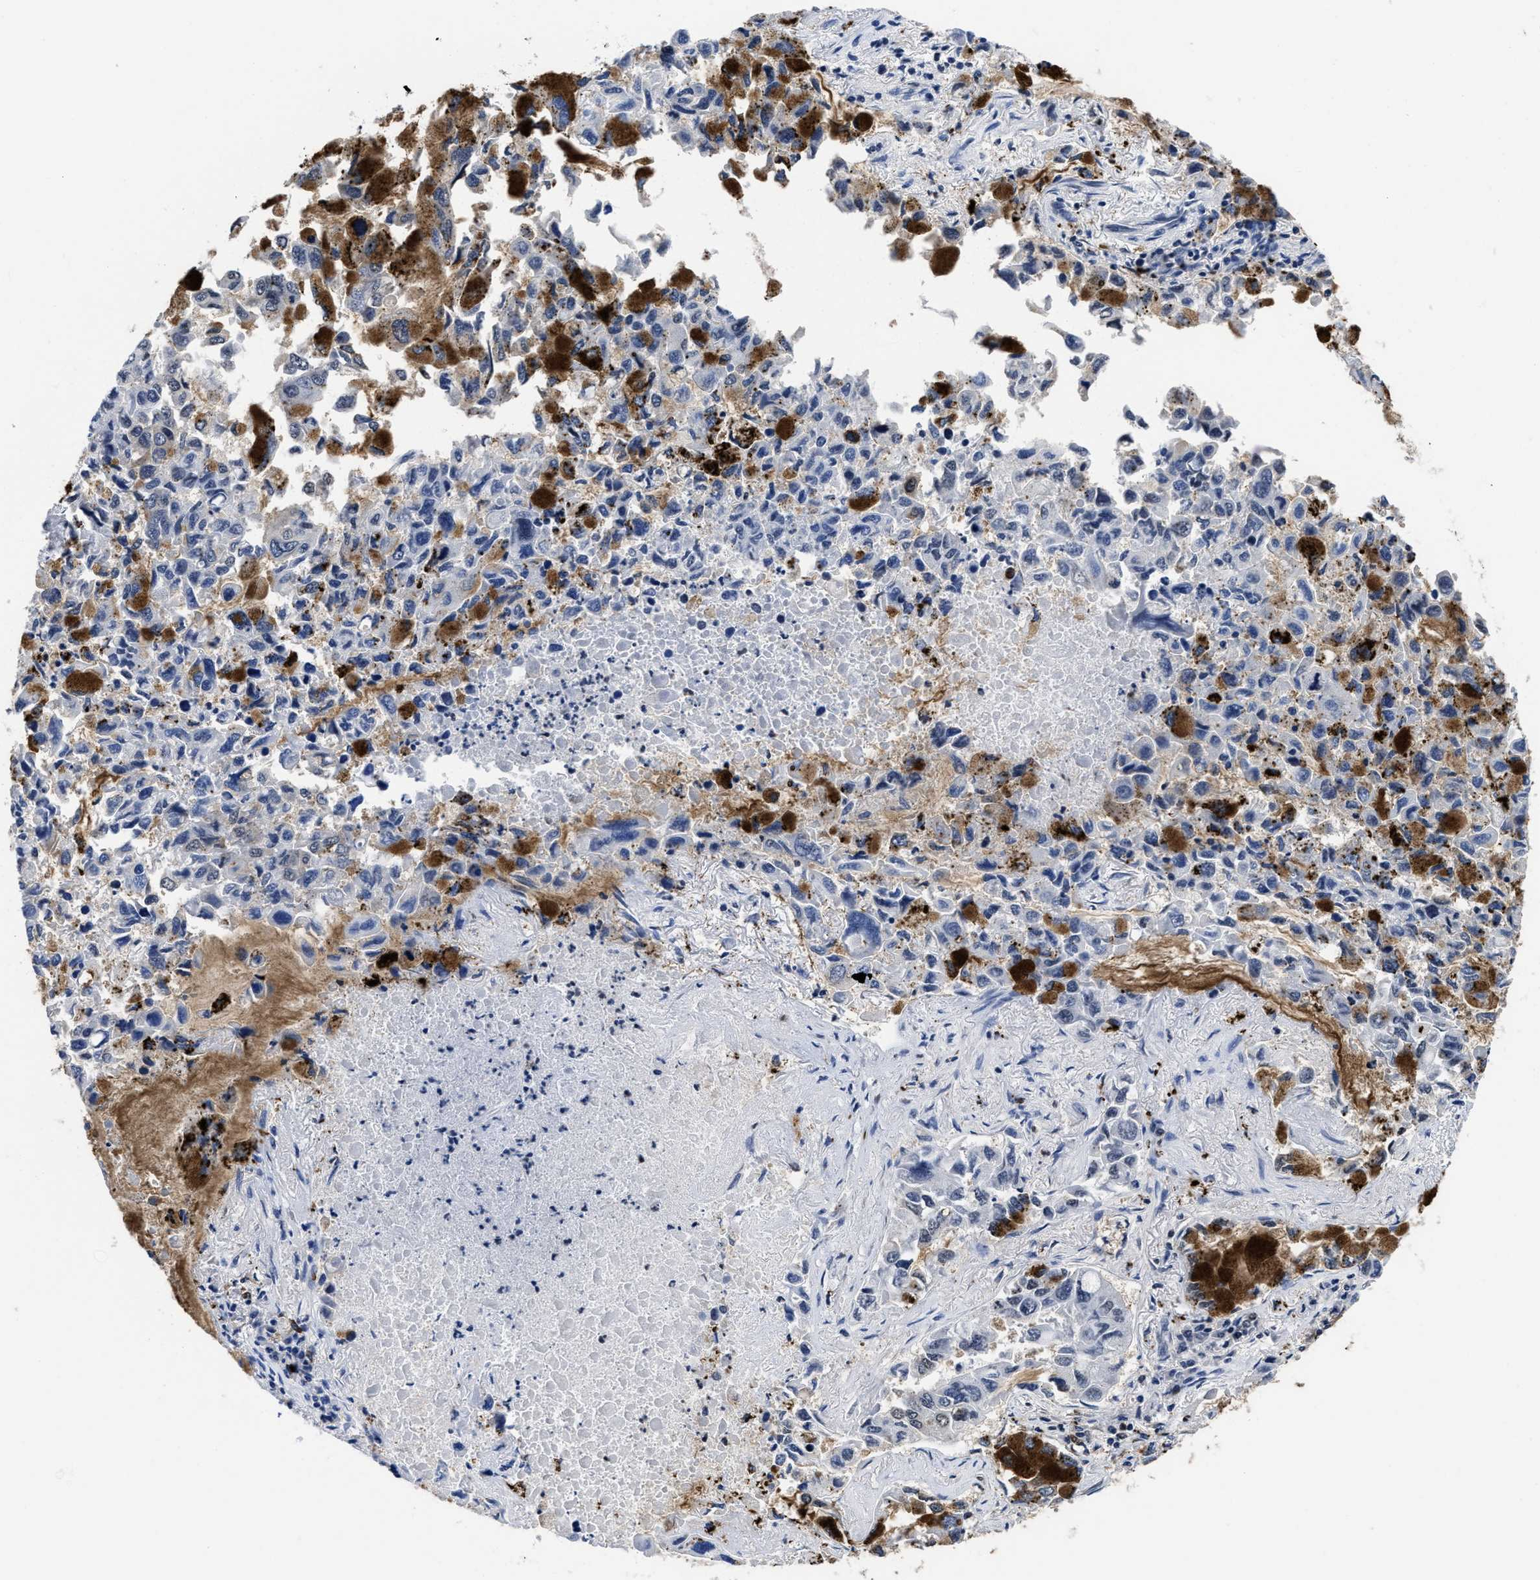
{"staining": {"intensity": "negative", "quantity": "none", "location": "none"}, "tissue": "lung cancer", "cell_type": "Tumor cells", "image_type": "cancer", "snomed": [{"axis": "morphology", "description": "Adenocarcinoma, NOS"}, {"axis": "topography", "description": "Lung"}], "caption": "The image displays no significant expression in tumor cells of lung cancer (adenocarcinoma).", "gene": "YARS1", "patient": {"sex": "male", "age": 64}}